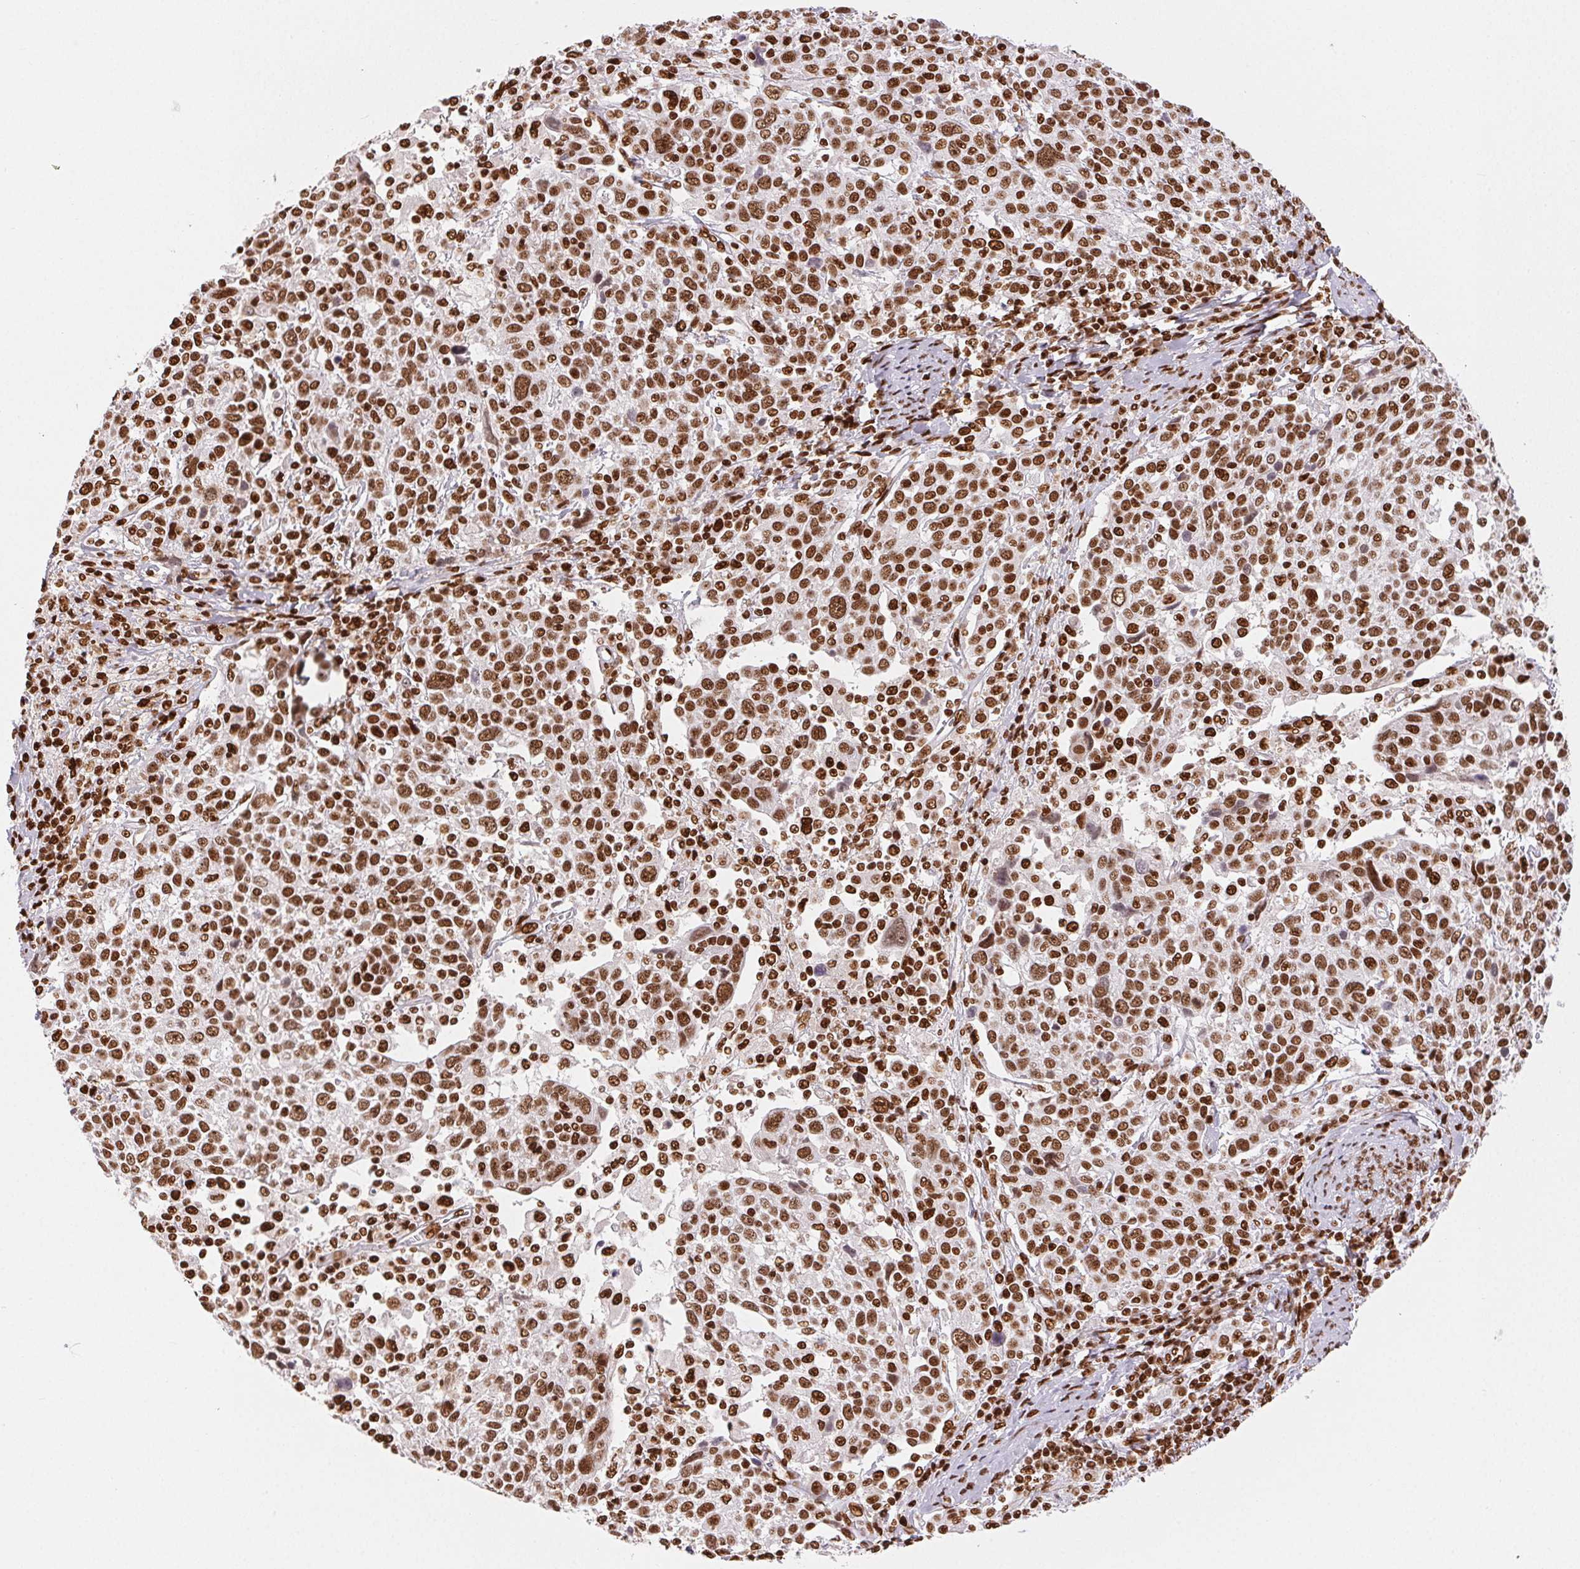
{"staining": {"intensity": "moderate", "quantity": ">75%", "location": "nuclear"}, "tissue": "cervical cancer", "cell_type": "Tumor cells", "image_type": "cancer", "snomed": [{"axis": "morphology", "description": "Squamous cell carcinoma, NOS"}, {"axis": "topography", "description": "Cervix"}], "caption": "Immunohistochemistry (IHC) image of cervical squamous cell carcinoma stained for a protein (brown), which demonstrates medium levels of moderate nuclear positivity in approximately >75% of tumor cells.", "gene": "ZNF80", "patient": {"sex": "female", "age": 61}}